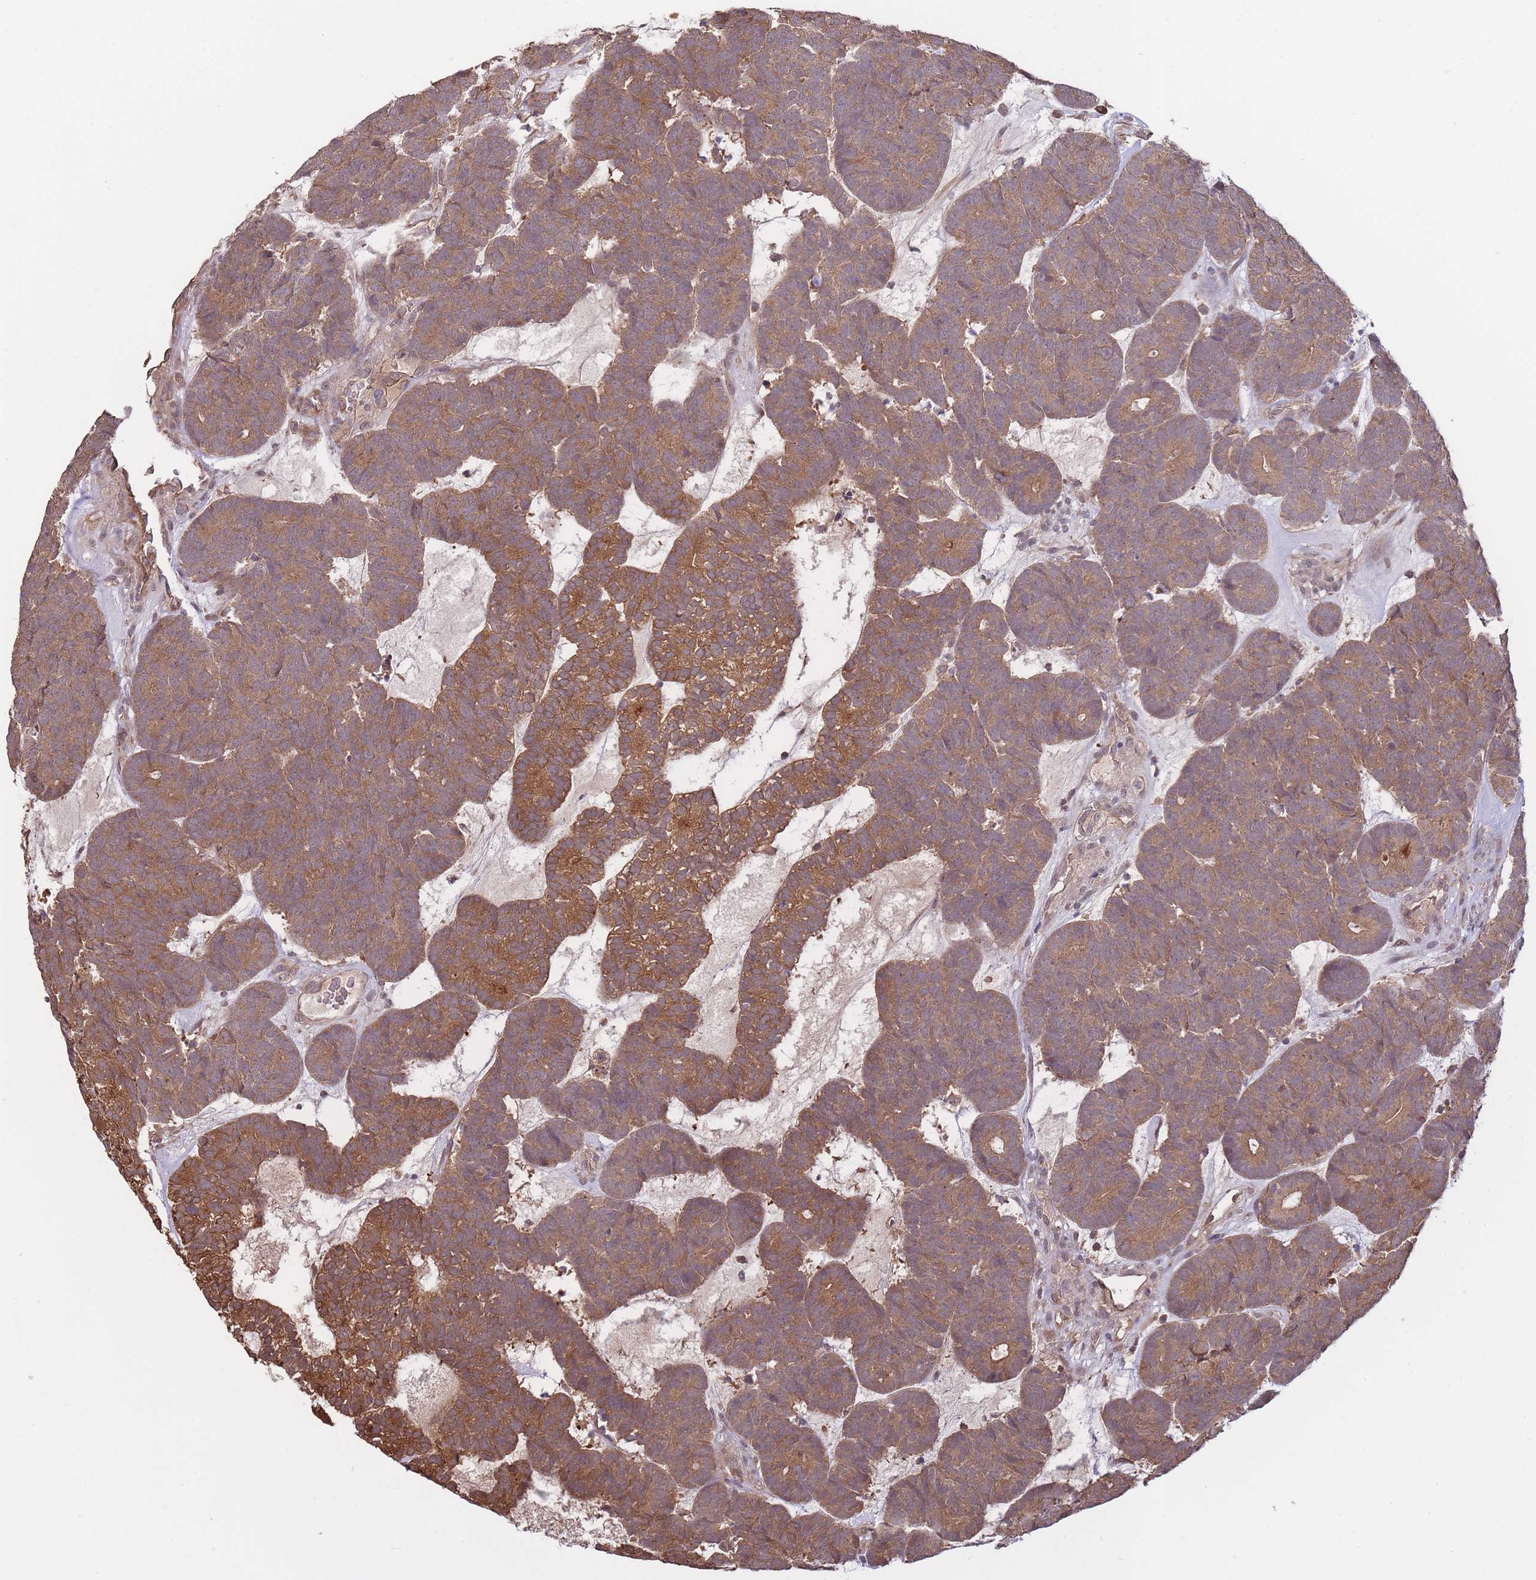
{"staining": {"intensity": "moderate", "quantity": ">75%", "location": "cytoplasmic/membranous"}, "tissue": "head and neck cancer", "cell_type": "Tumor cells", "image_type": "cancer", "snomed": [{"axis": "morphology", "description": "Adenocarcinoma, NOS"}, {"axis": "topography", "description": "Head-Neck"}], "caption": "Protein expression analysis of head and neck adenocarcinoma displays moderate cytoplasmic/membranous staining in about >75% of tumor cells.", "gene": "ZNF304", "patient": {"sex": "female", "age": 81}}